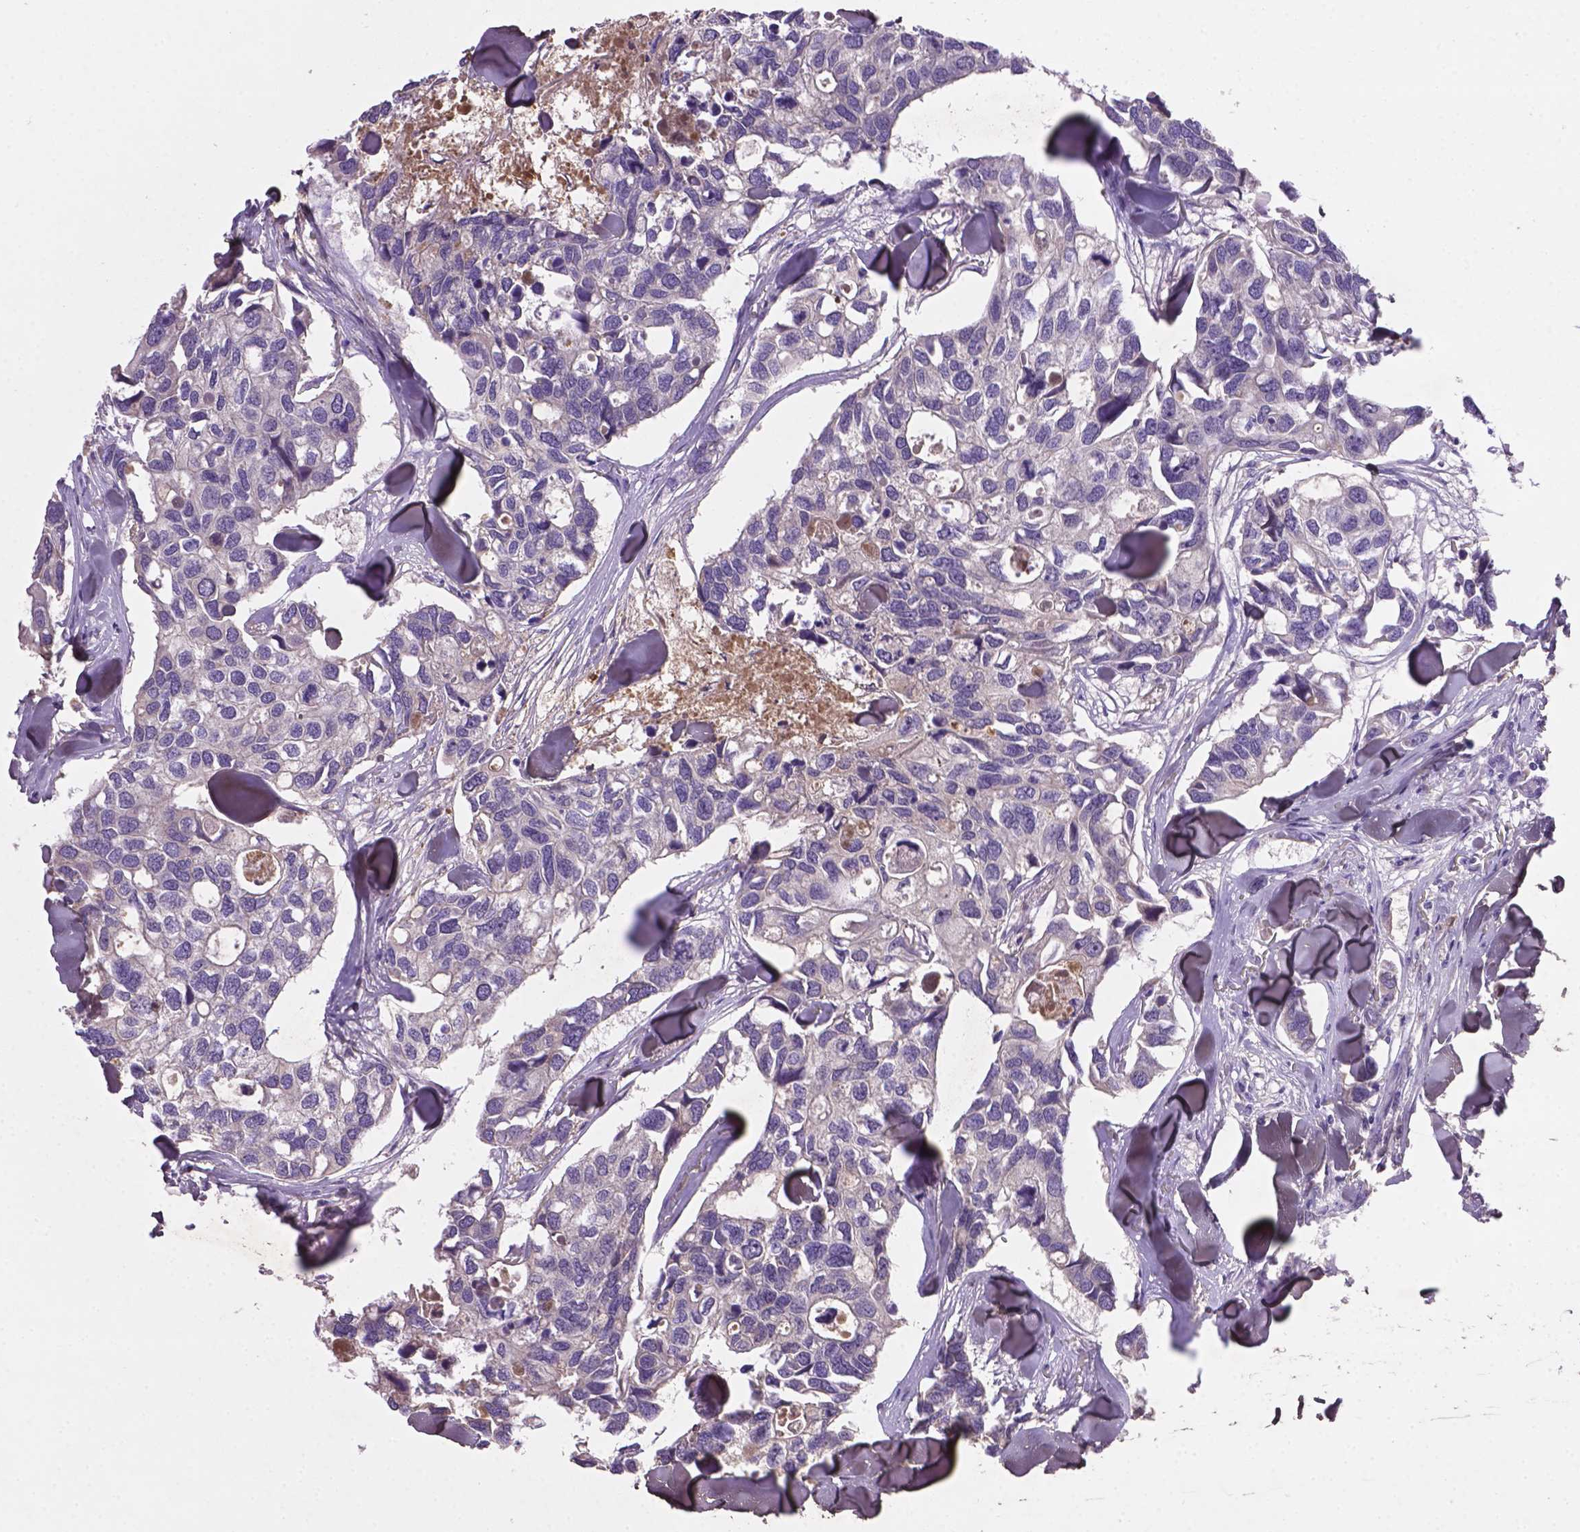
{"staining": {"intensity": "negative", "quantity": "none", "location": "none"}, "tissue": "breast cancer", "cell_type": "Tumor cells", "image_type": "cancer", "snomed": [{"axis": "morphology", "description": "Duct carcinoma"}, {"axis": "topography", "description": "Breast"}], "caption": "Protein analysis of breast intraductal carcinoma reveals no significant staining in tumor cells.", "gene": "SOX17", "patient": {"sex": "female", "age": 83}}